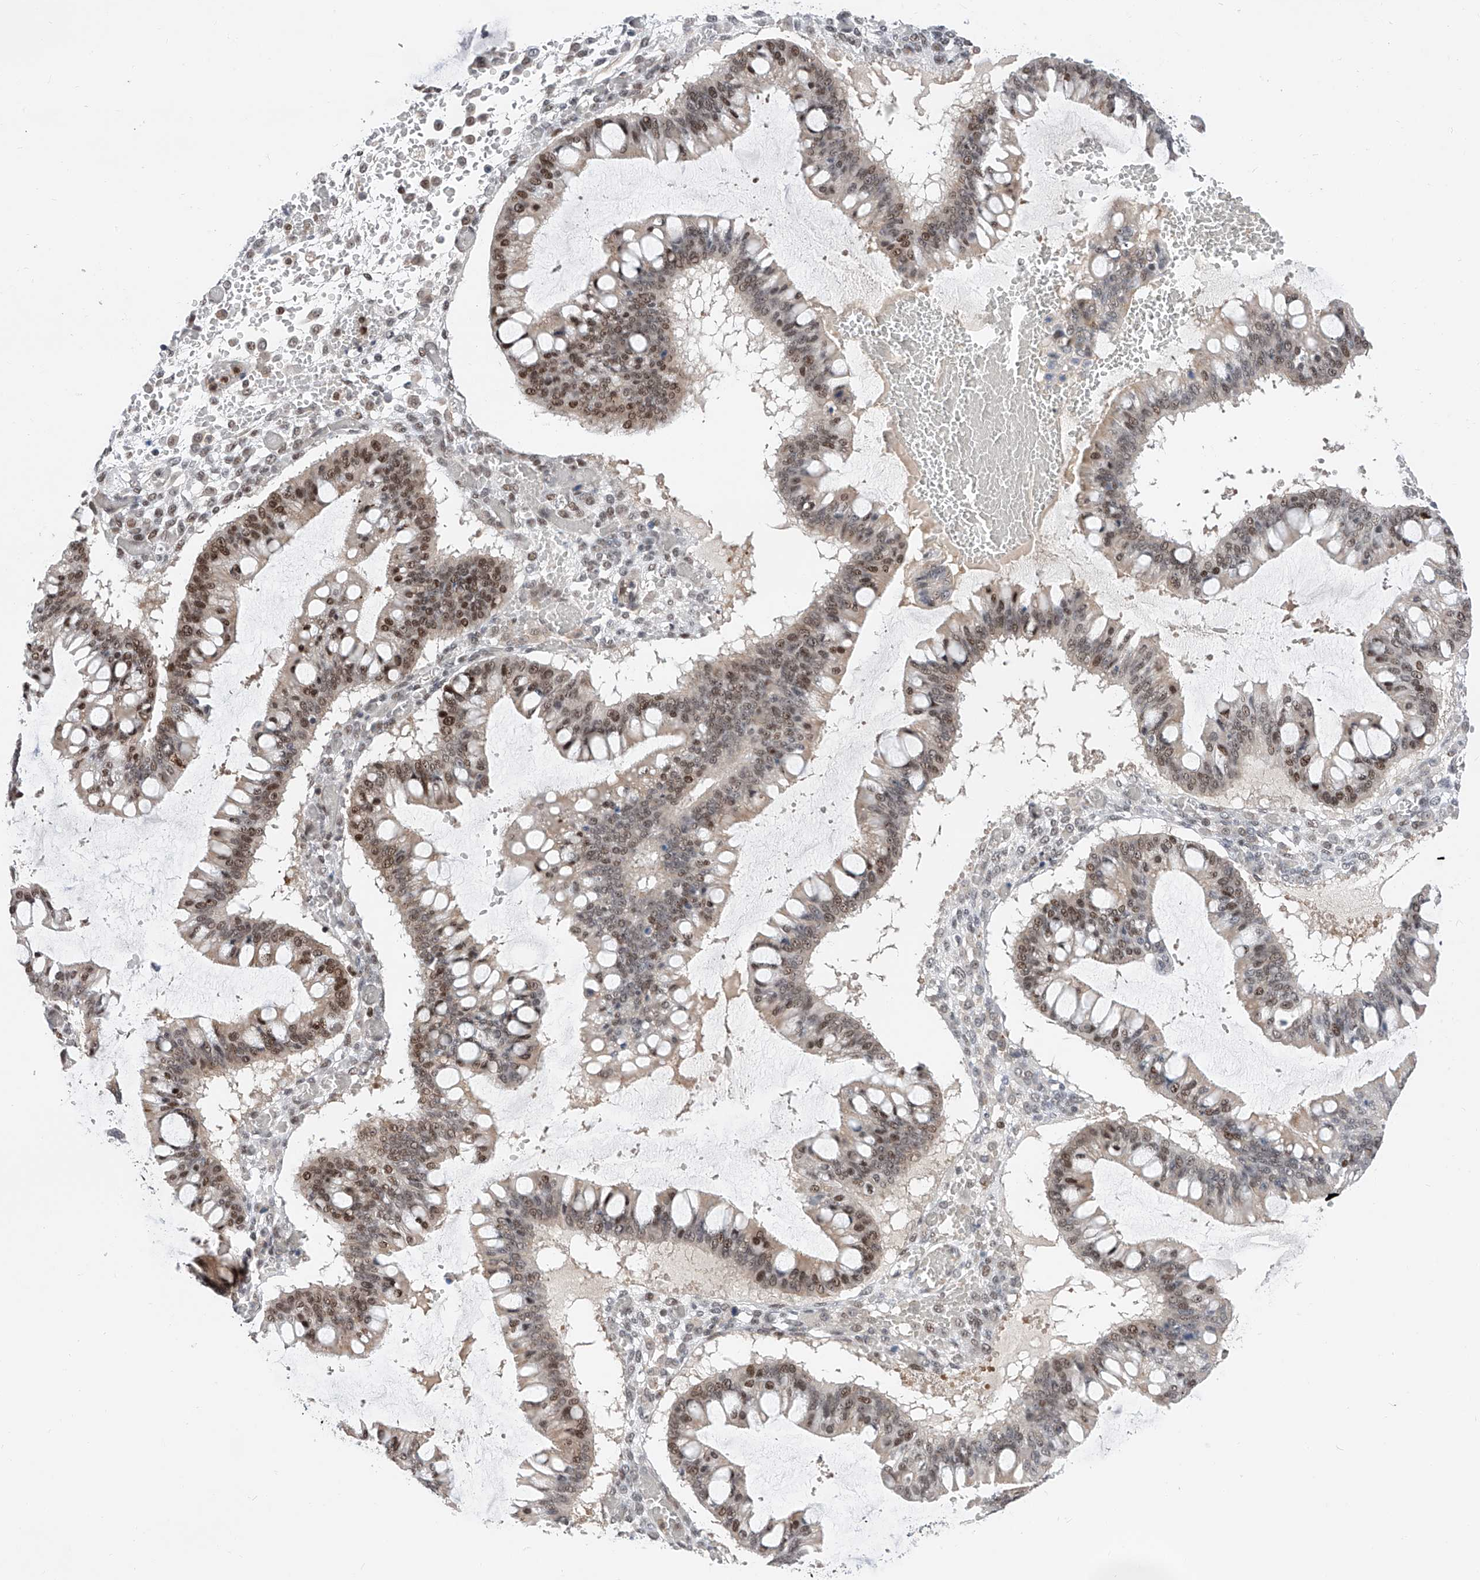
{"staining": {"intensity": "moderate", "quantity": ">75%", "location": "nuclear"}, "tissue": "ovarian cancer", "cell_type": "Tumor cells", "image_type": "cancer", "snomed": [{"axis": "morphology", "description": "Cystadenocarcinoma, mucinous, NOS"}, {"axis": "topography", "description": "Ovary"}], "caption": "Protein expression analysis of human ovarian cancer reveals moderate nuclear positivity in approximately >75% of tumor cells. (DAB (3,3'-diaminobenzidine) IHC with brightfield microscopy, high magnification).", "gene": "SNRNP200", "patient": {"sex": "female", "age": 73}}